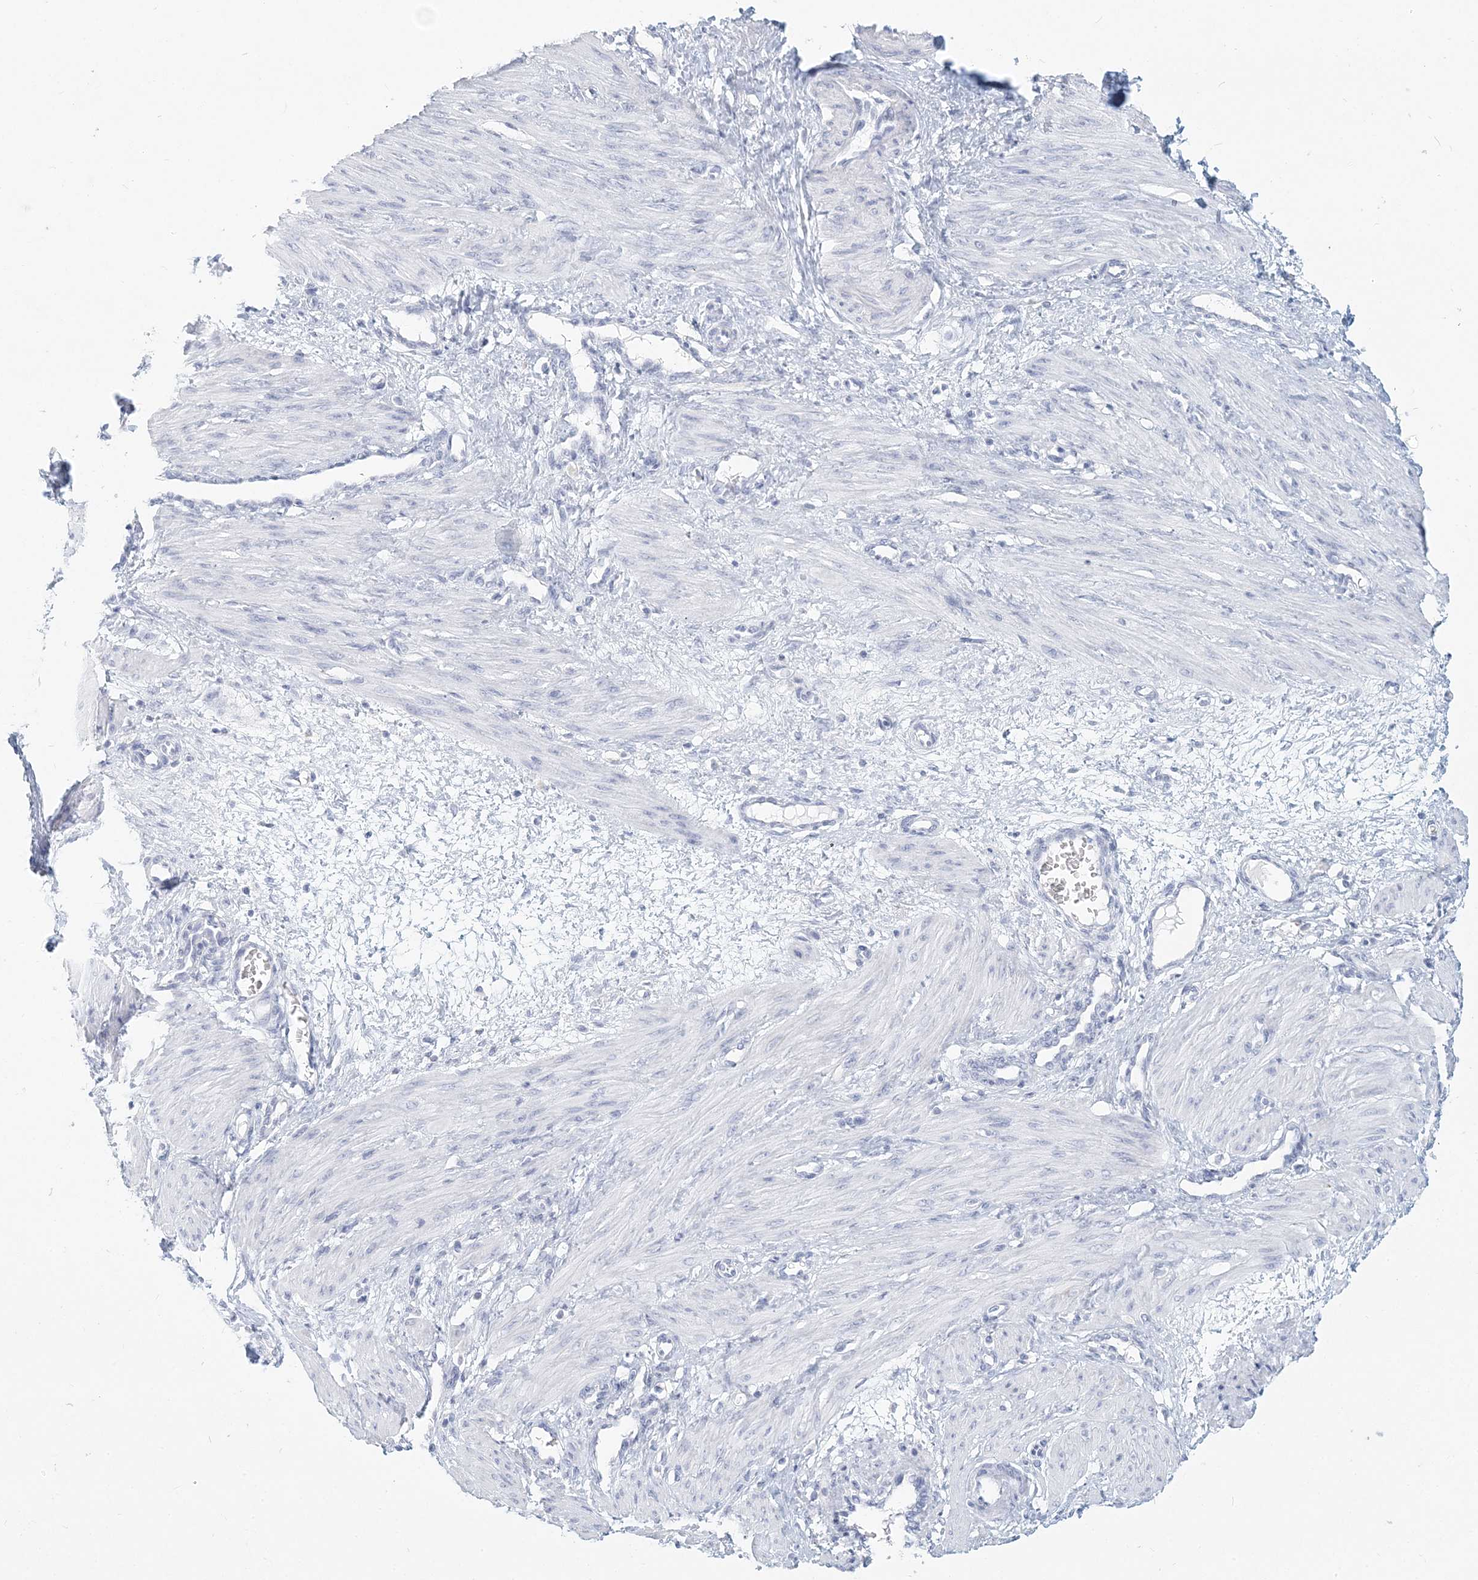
{"staining": {"intensity": "negative", "quantity": "none", "location": "none"}, "tissue": "smooth muscle", "cell_type": "Smooth muscle cells", "image_type": "normal", "snomed": [{"axis": "morphology", "description": "Normal tissue, NOS"}, {"axis": "topography", "description": "Endometrium"}], "caption": "IHC image of unremarkable smooth muscle stained for a protein (brown), which shows no positivity in smooth muscle cells.", "gene": "CSN1S1", "patient": {"sex": "female", "age": 33}}